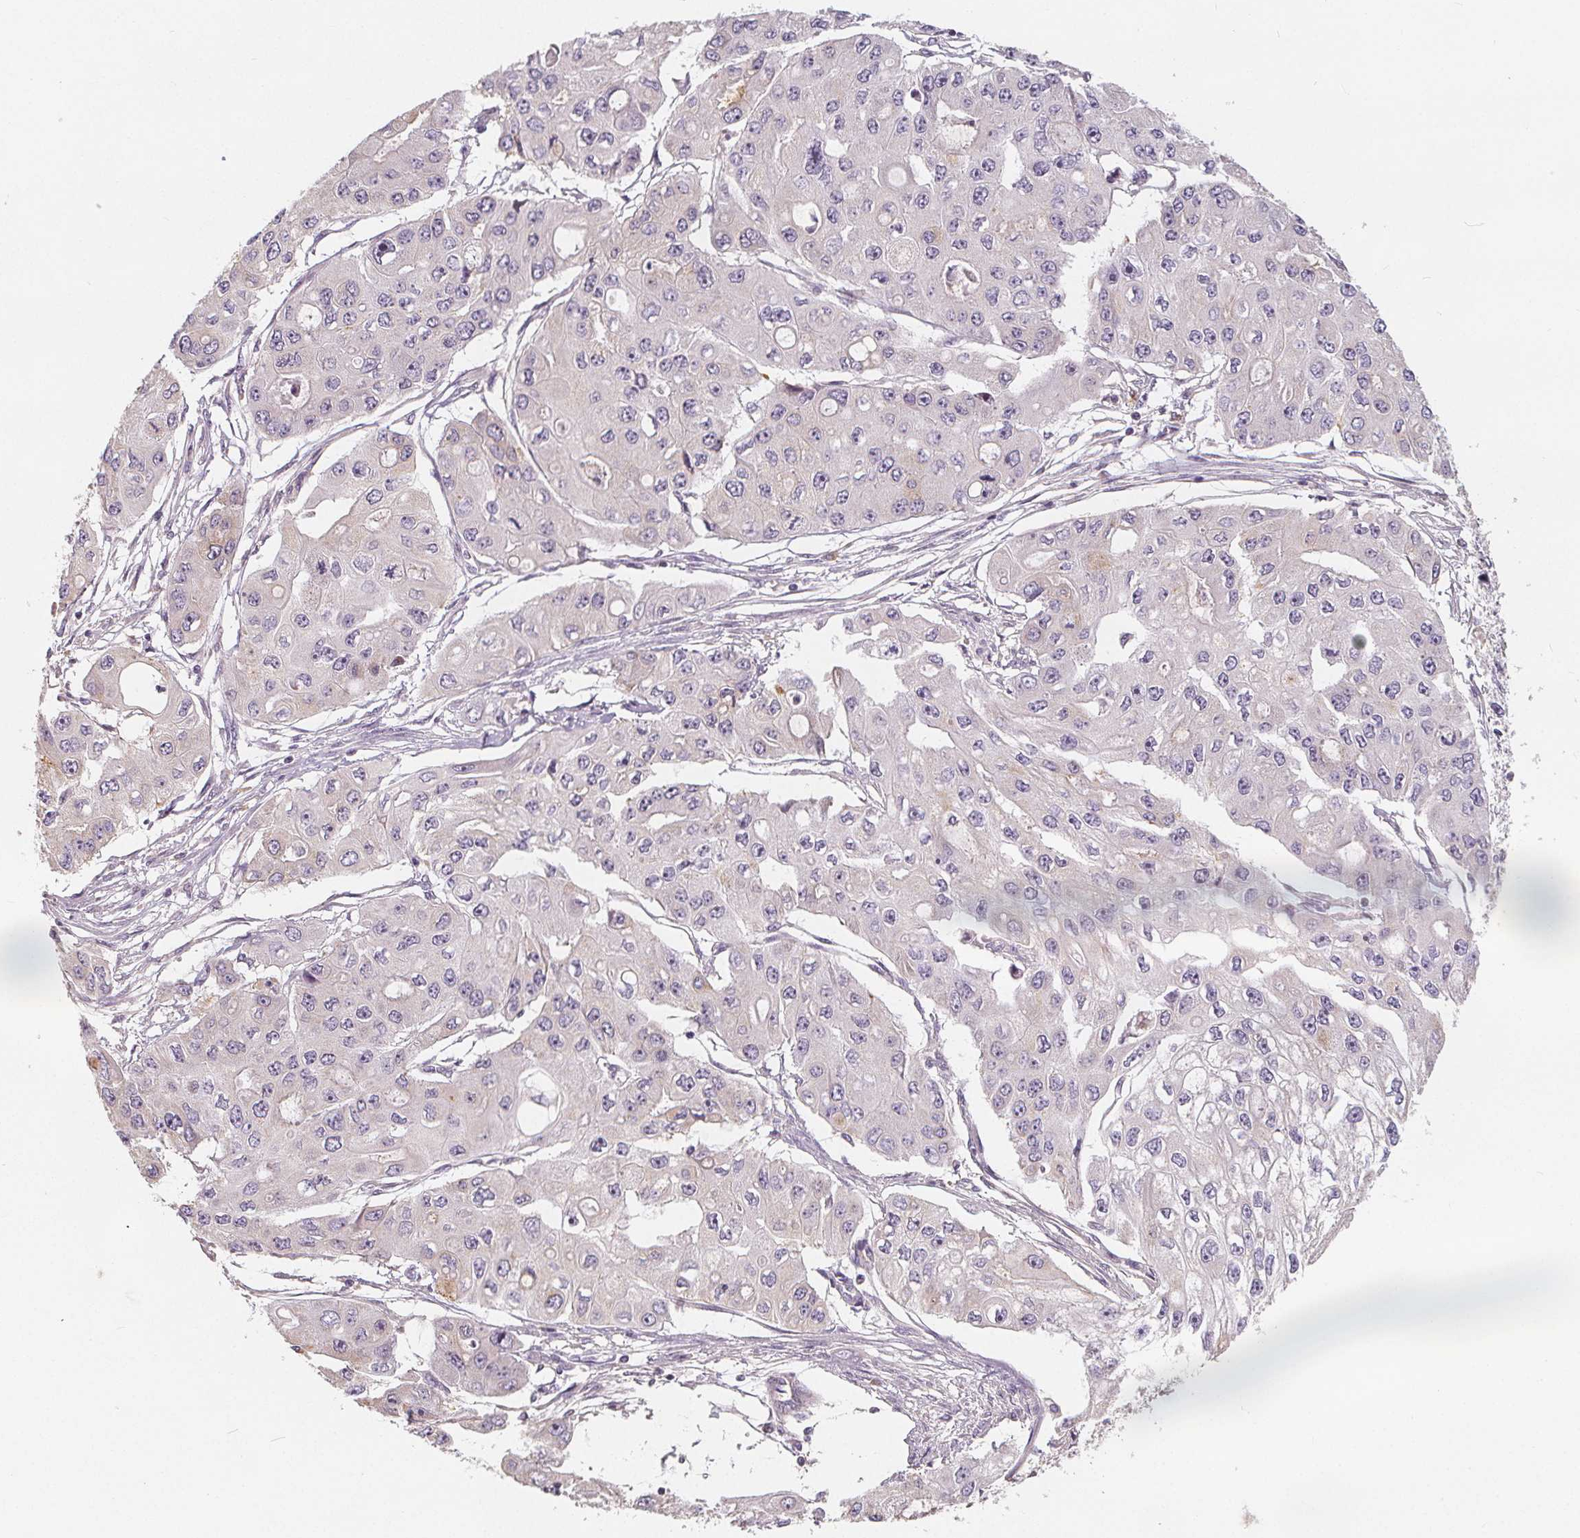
{"staining": {"intensity": "negative", "quantity": "none", "location": "none"}, "tissue": "ovarian cancer", "cell_type": "Tumor cells", "image_type": "cancer", "snomed": [{"axis": "morphology", "description": "Cystadenocarcinoma, serous, NOS"}, {"axis": "topography", "description": "Ovary"}], "caption": "There is no significant staining in tumor cells of ovarian serous cystadenocarcinoma.", "gene": "DRC3", "patient": {"sex": "female", "age": 56}}